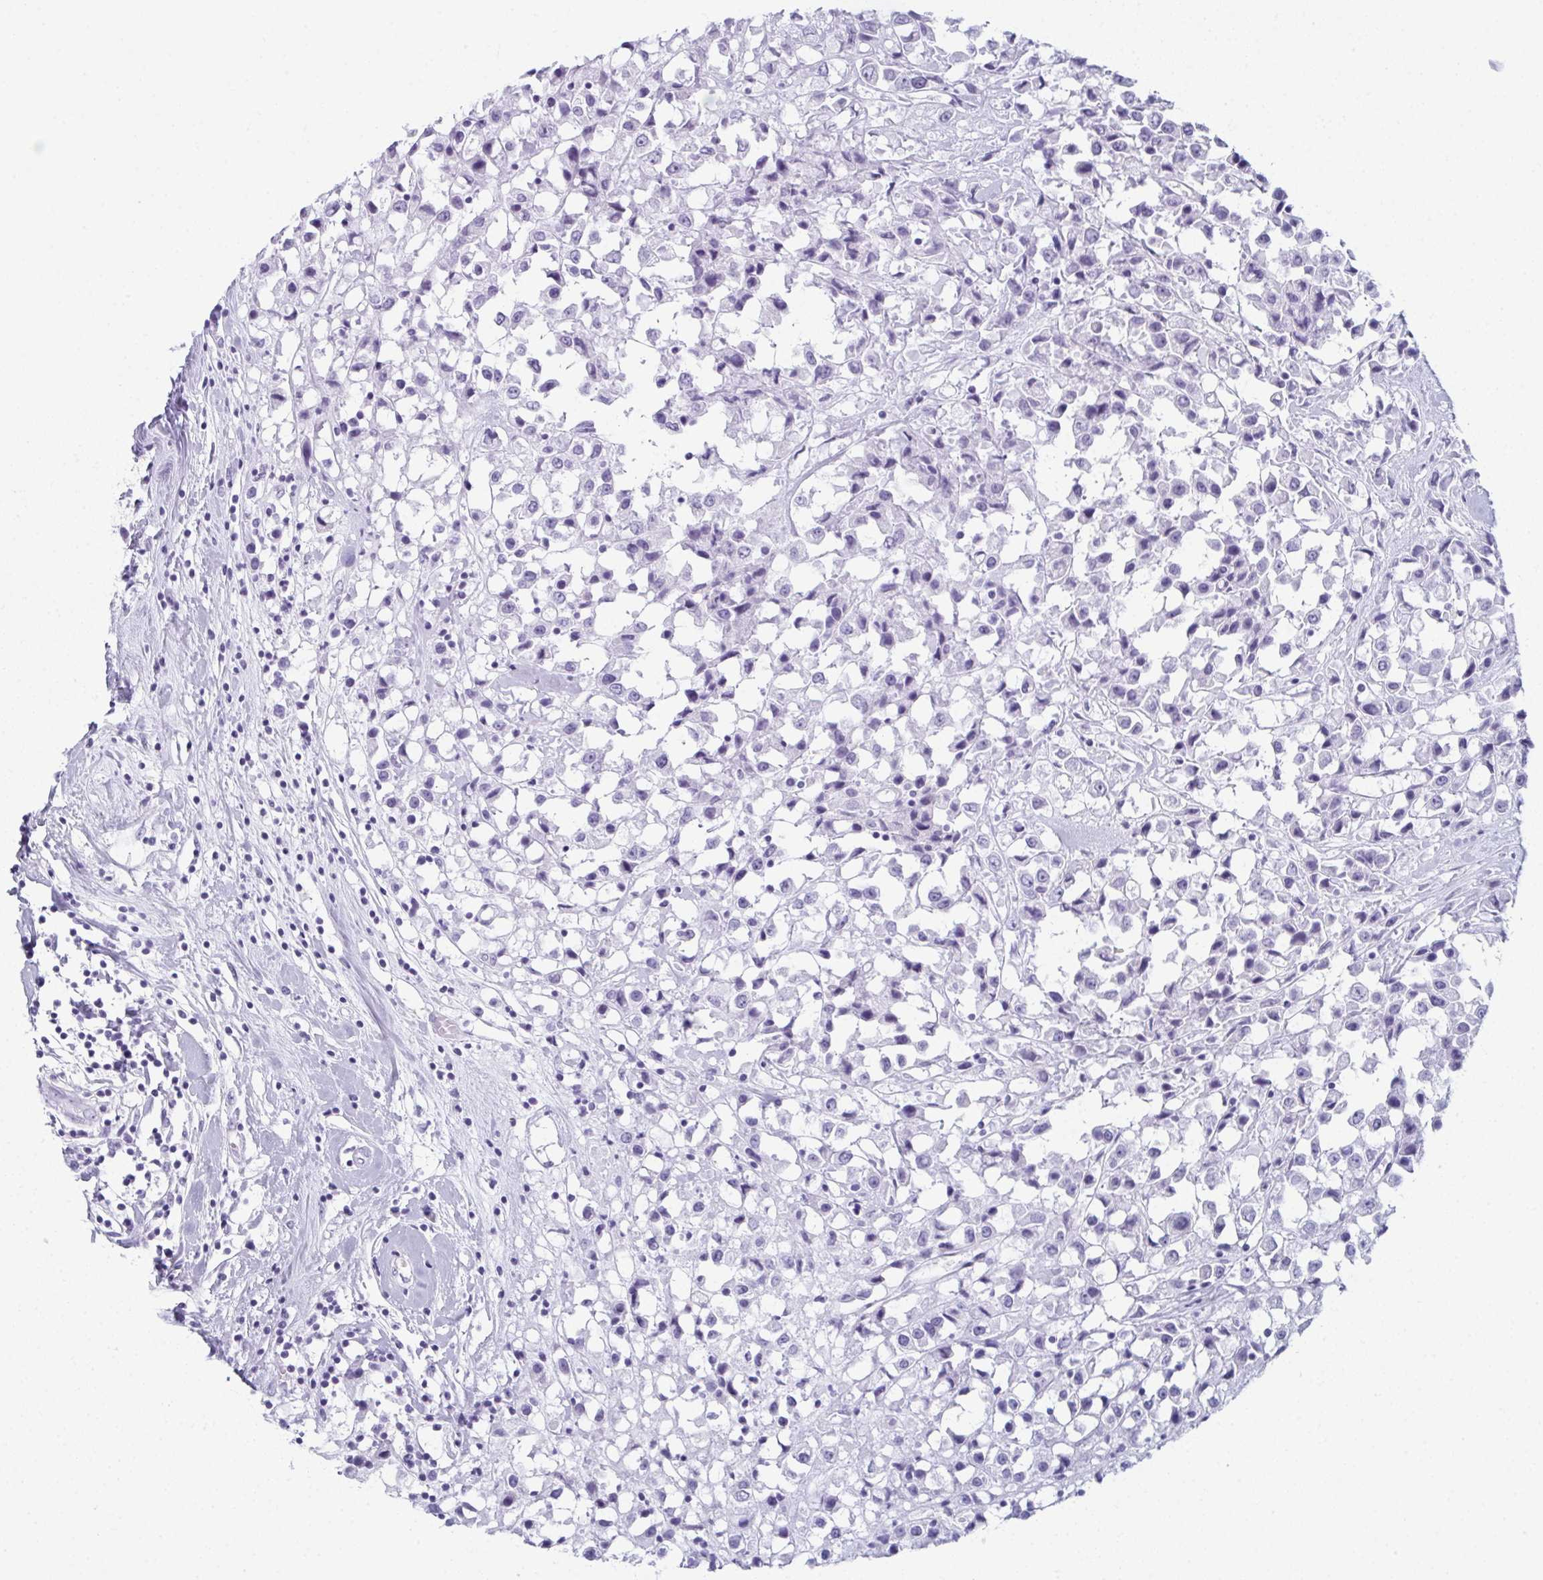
{"staining": {"intensity": "negative", "quantity": "none", "location": "none"}, "tissue": "breast cancer", "cell_type": "Tumor cells", "image_type": "cancer", "snomed": [{"axis": "morphology", "description": "Duct carcinoma"}, {"axis": "topography", "description": "Breast"}], "caption": "Protein analysis of breast infiltrating ductal carcinoma reveals no significant positivity in tumor cells.", "gene": "ENKUR", "patient": {"sex": "female", "age": 61}}